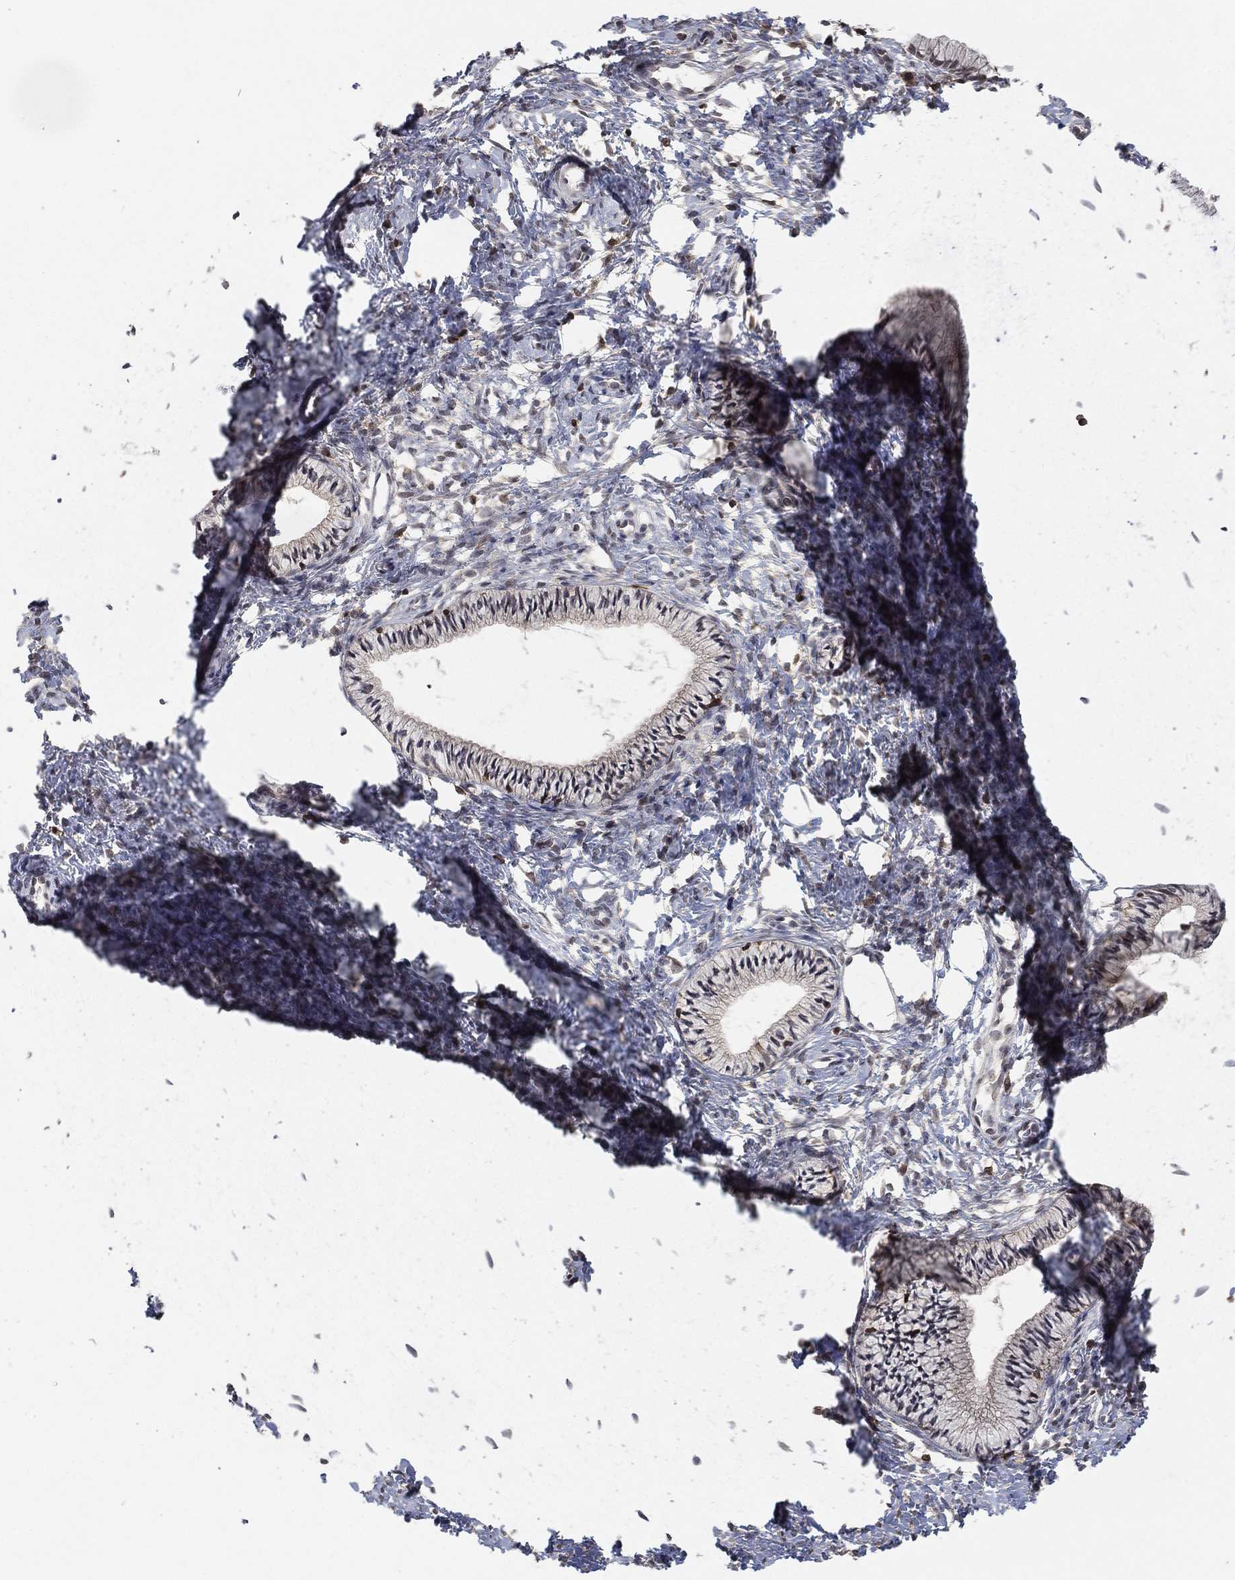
{"staining": {"intensity": "negative", "quantity": "none", "location": "none"}, "tissue": "cervix", "cell_type": "Glandular cells", "image_type": "normal", "snomed": [{"axis": "morphology", "description": "Normal tissue, NOS"}, {"axis": "topography", "description": "Cervix"}], "caption": "A high-resolution image shows immunohistochemistry (IHC) staining of normal cervix, which demonstrates no significant expression in glandular cells. (Brightfield microscopy of DAB immunohistochemistry at high magnification).", "gene": "WDR26", "patient": {"sex": "female", "age": 39}}